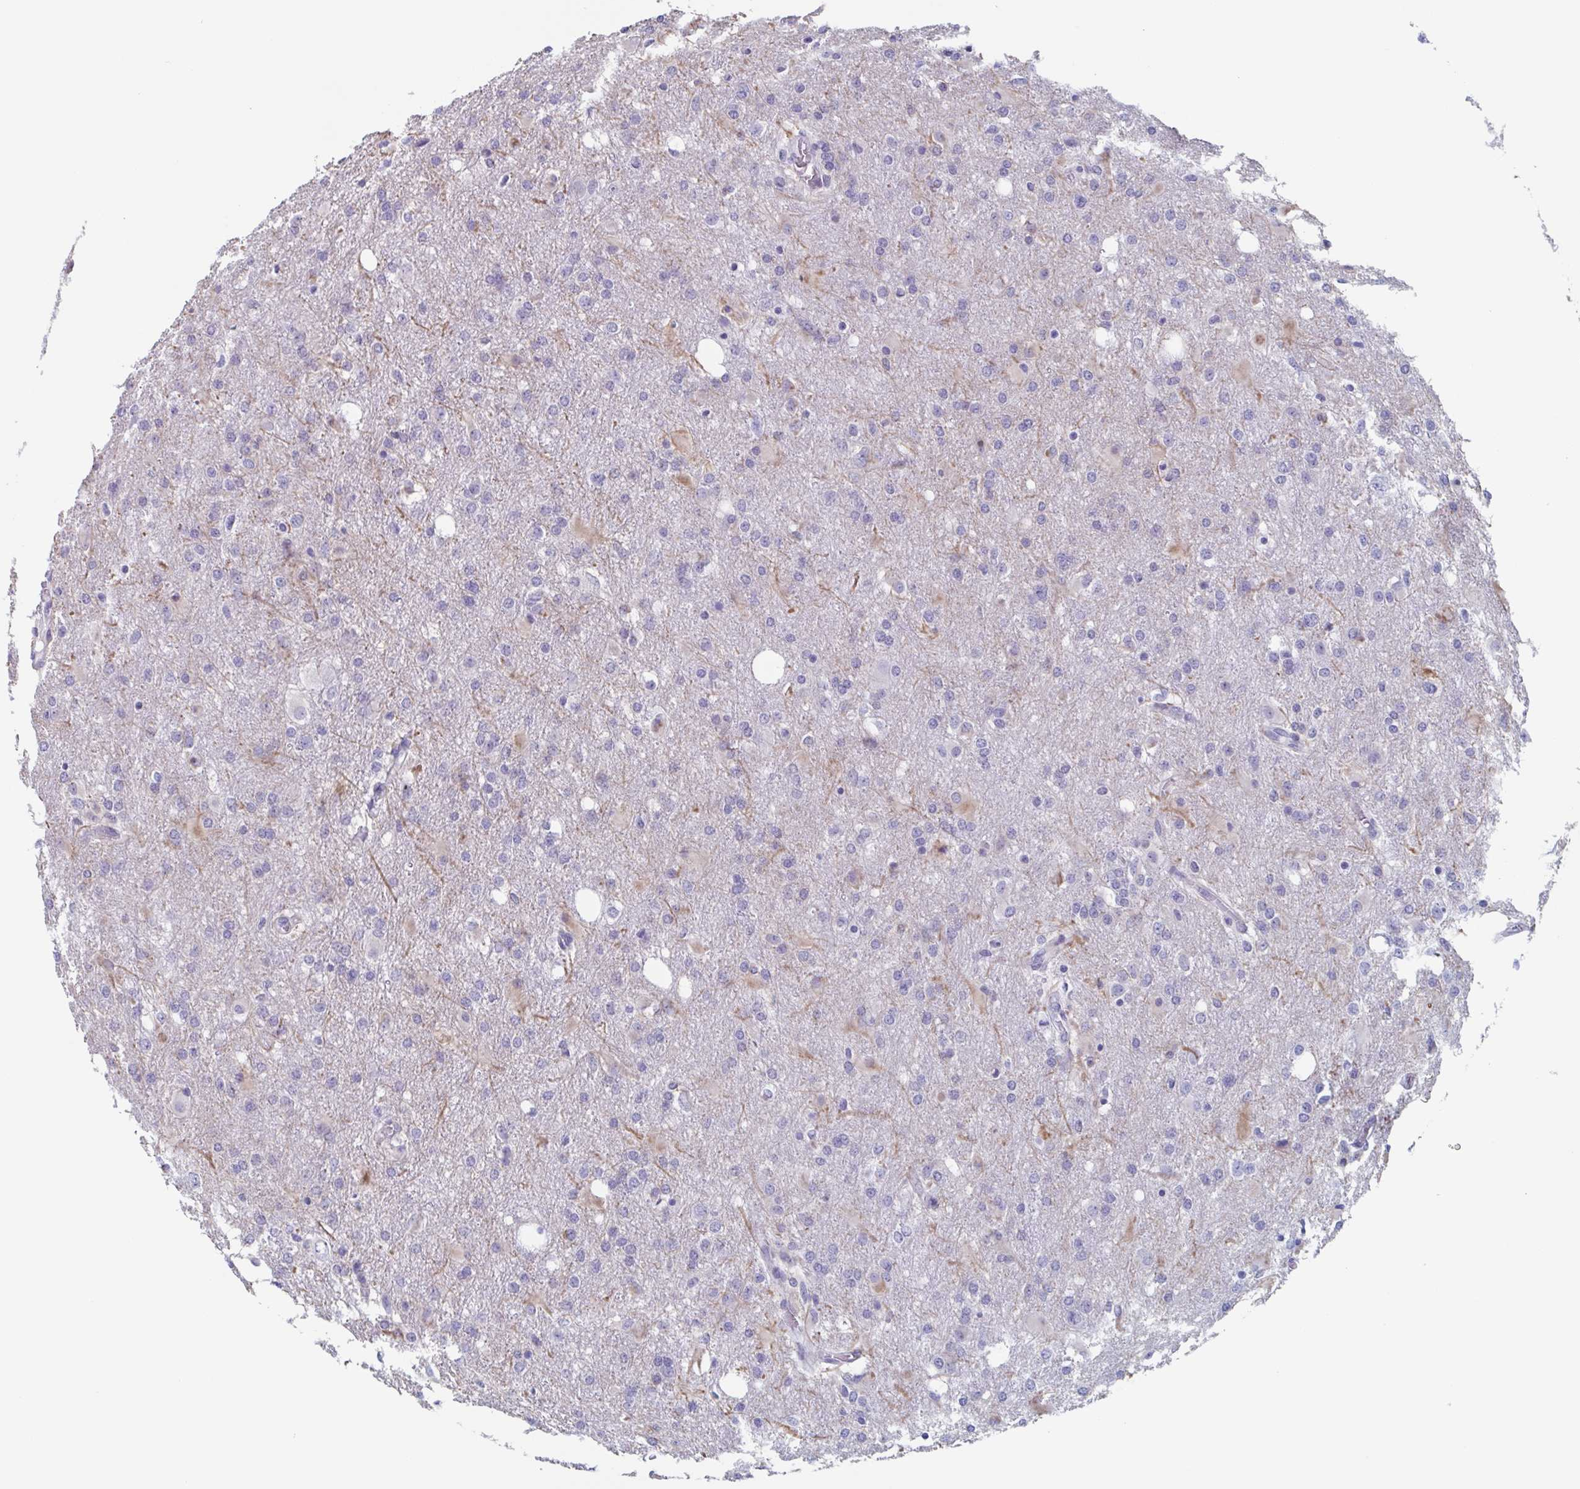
{"staining": {"intensity": "negative", "quantity": "none", "location": "none"}, "tissue": "glioma", "cell_type": "Tumor cells", "image_type": "cancer", "snomed": [{"axis": "morphology", "description": "Glioma, malignant, High grade"}, {"axis": "topography", "description": "Brain"}], "caption": "This is an immunohistochemistry micrograph of human glioma. There is no positivity in tumor cells.", "gene": "BPI", "patient": {"sex": "male", "age": 68}}